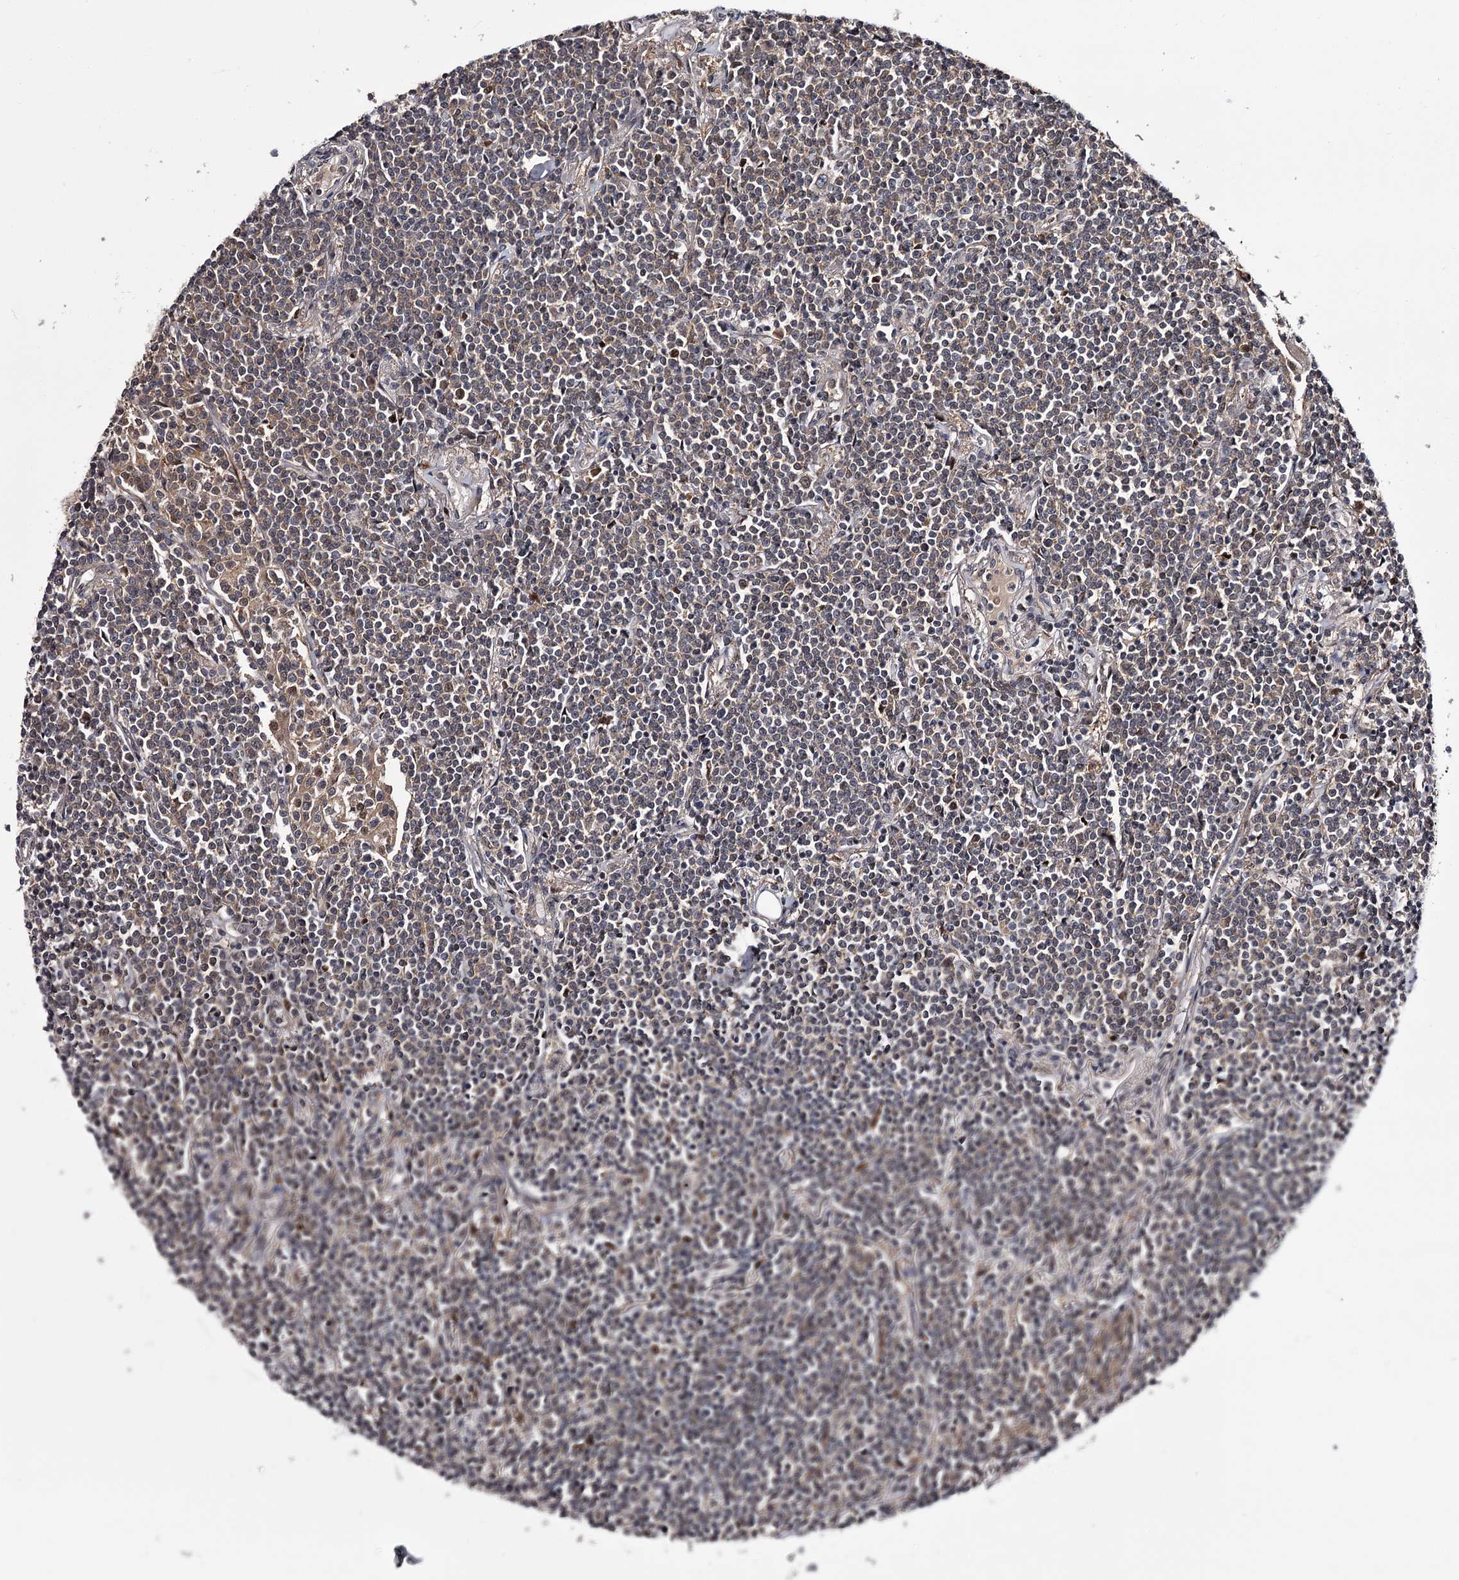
{"staining": {"intensity": "weak", "quantity": "<25%", "location": "cytoplasmic/membranous"}, "tissue": "lymphoma", "cell_type": "Tumor cells", "image_type": "cancer", "snomed": [{"axis": "morphology", "description": "Malignant lymphoma, non-Hodgkin's type, Low grade"}, {"axis": "topography", "description": "Lung"}], "caption": "Histopathology image shows no protein expression in tumor cells of lymphoma tissue.", "gene": "DAO", "patient": {"sex": "female", "age": 71}}